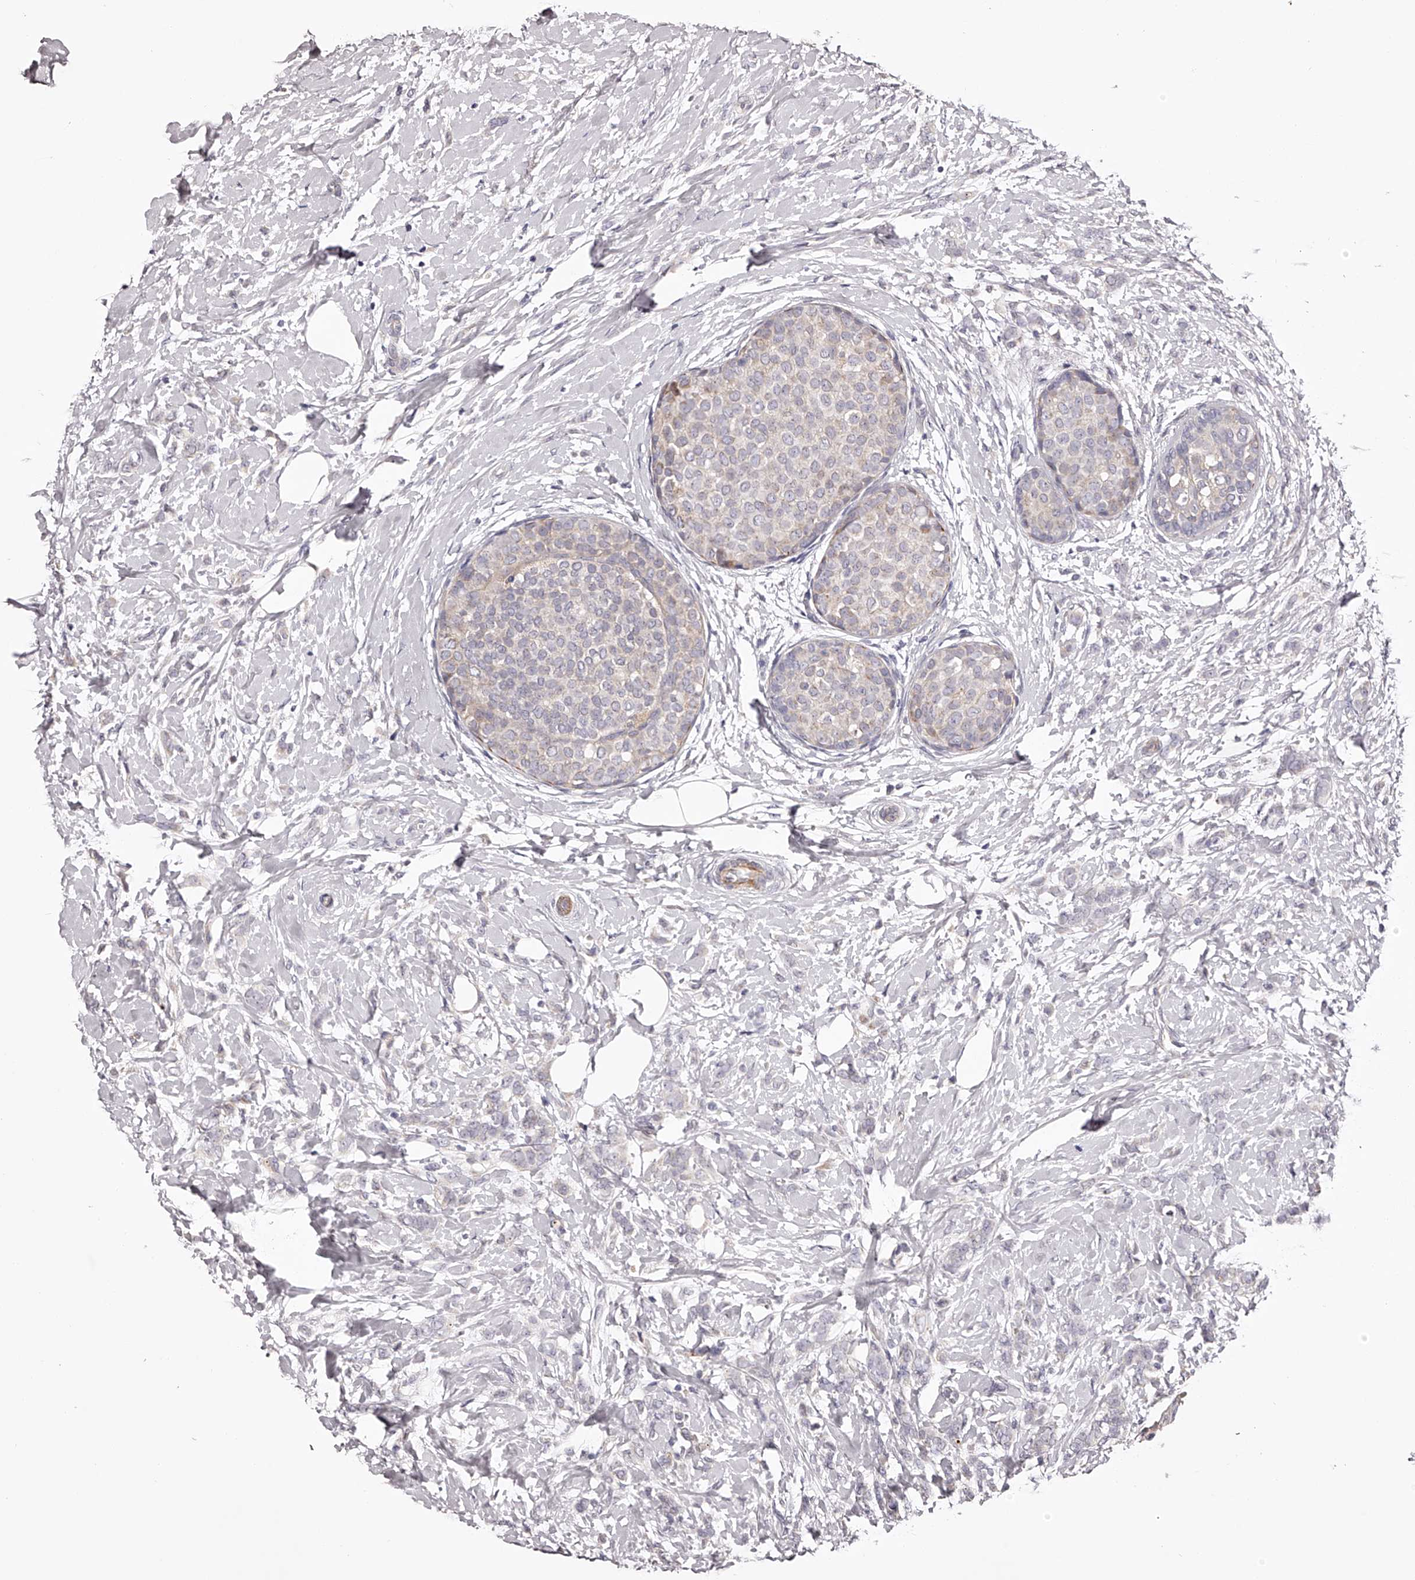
{"staining": {"intensity": "negative", "quantity": "none", "location": "none"}, "tissue": "breast cancer", "cell_type": "Tumor cells", "image_type": "cancer", "snomed": [{"axis": "morphology", "description": "Lobular carcinoma, in situ"}, {"axis": "morphology", "description": "Lobular carcinoma"}, {"axis": "topography", "description": "Breast"}], "caption": "There is no significant staining in tumor cells of breast cancer (lobular carcinoma in situ).", "gene": "ODF2L", "patient": {"sex": "female", "age": 41}}